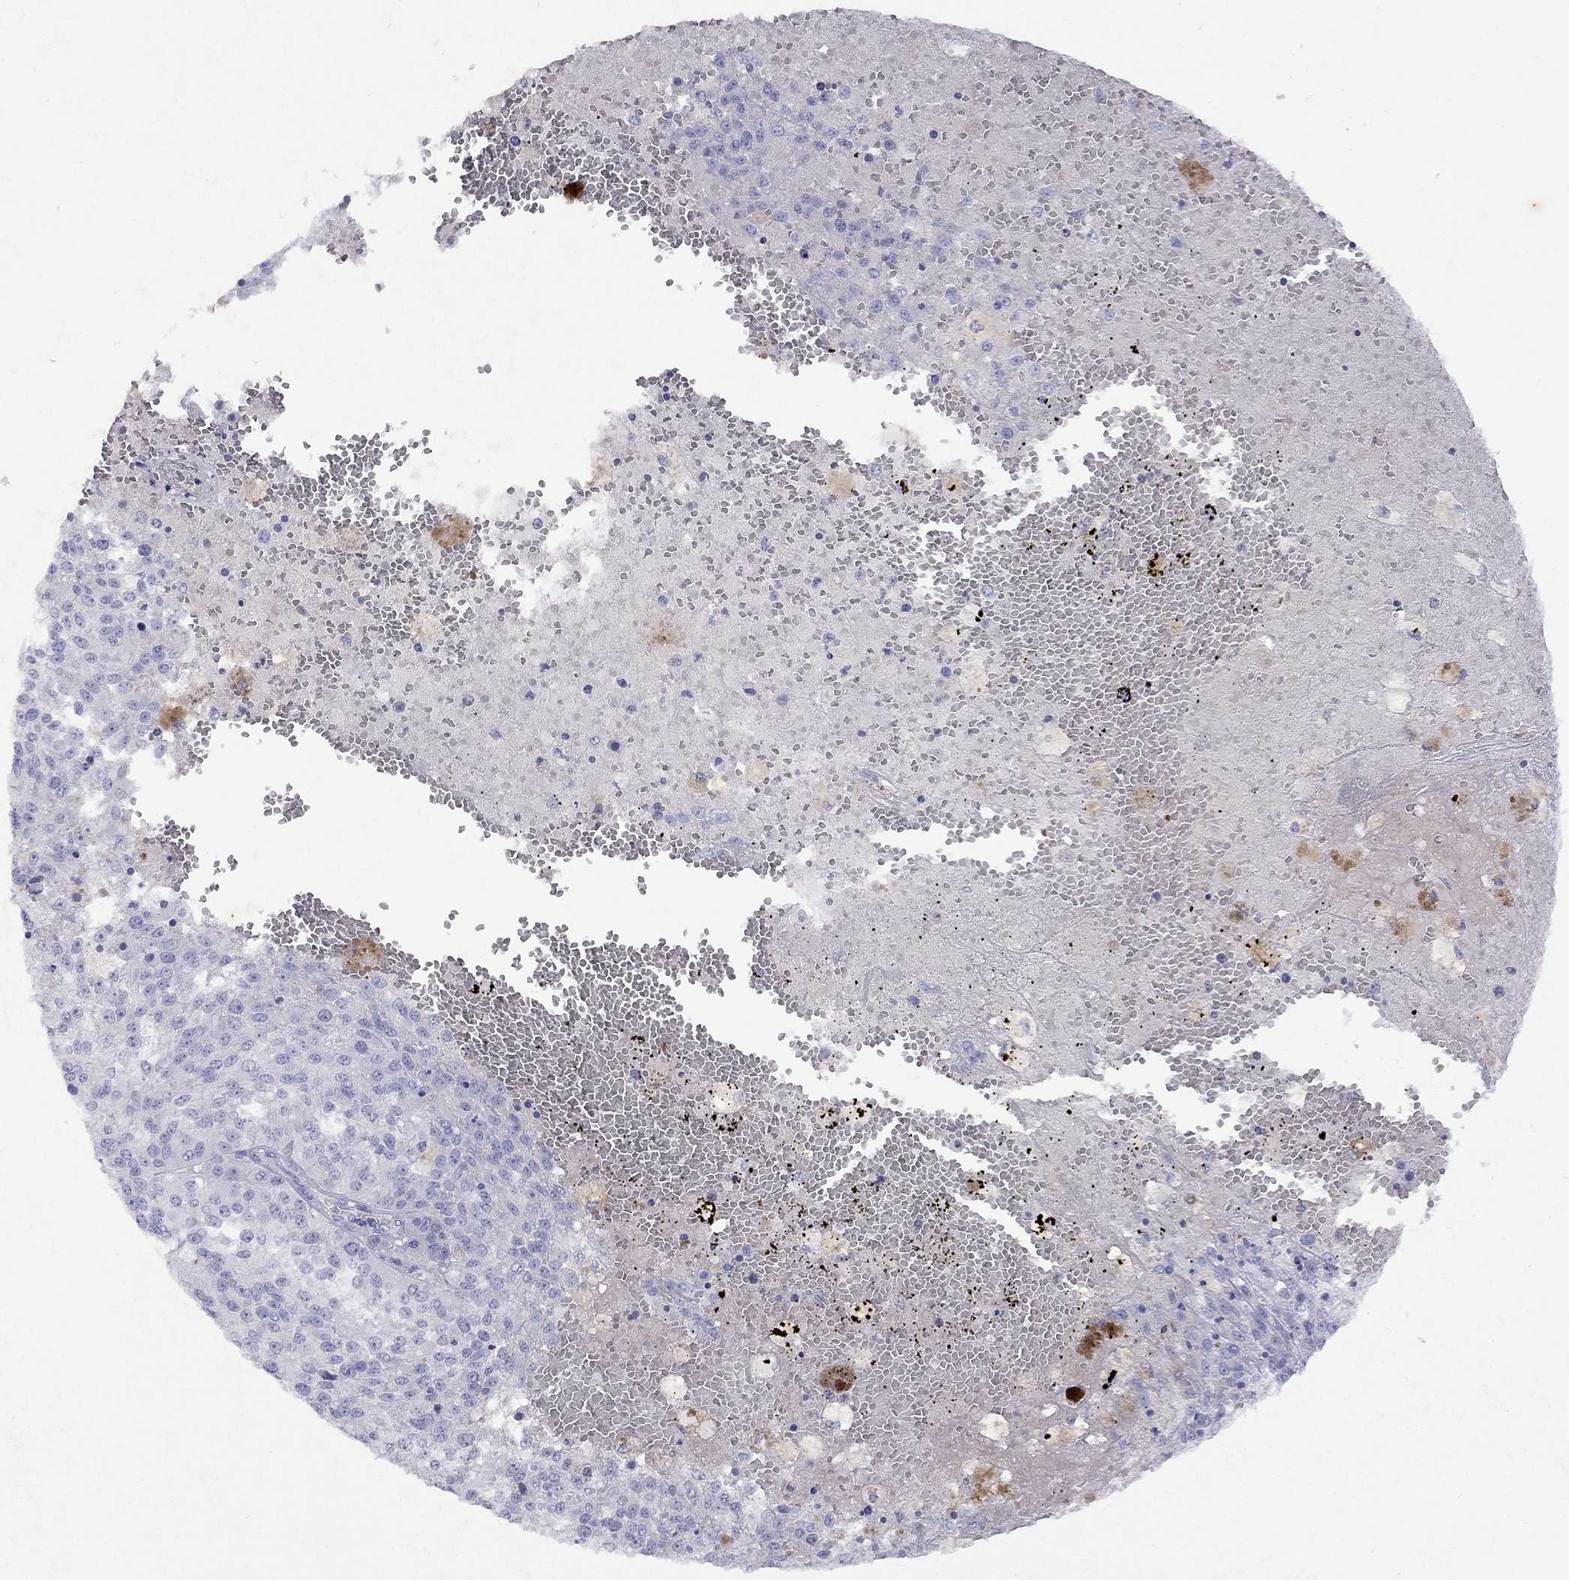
{"staining": {"intensity": "negative", "quantity": "none", "location": "none"}, "tissue": "melanoma", "cell_type": "Tumor cells", "image_type": "cancer", "snomed": [{"axis": "morphology", "description": "Malignant melanoma, Metastatic site"}, {"axis": "topography", "description": "Lymph node"}], "caption": "Immunohistochemistry (IHC) image of neoplastic tissue: human melanoma stained with DAB displays no significant protein positivity in tumor cells.", "gene": "GNAT3", "patient": {"sex": "female", "age": 64}}